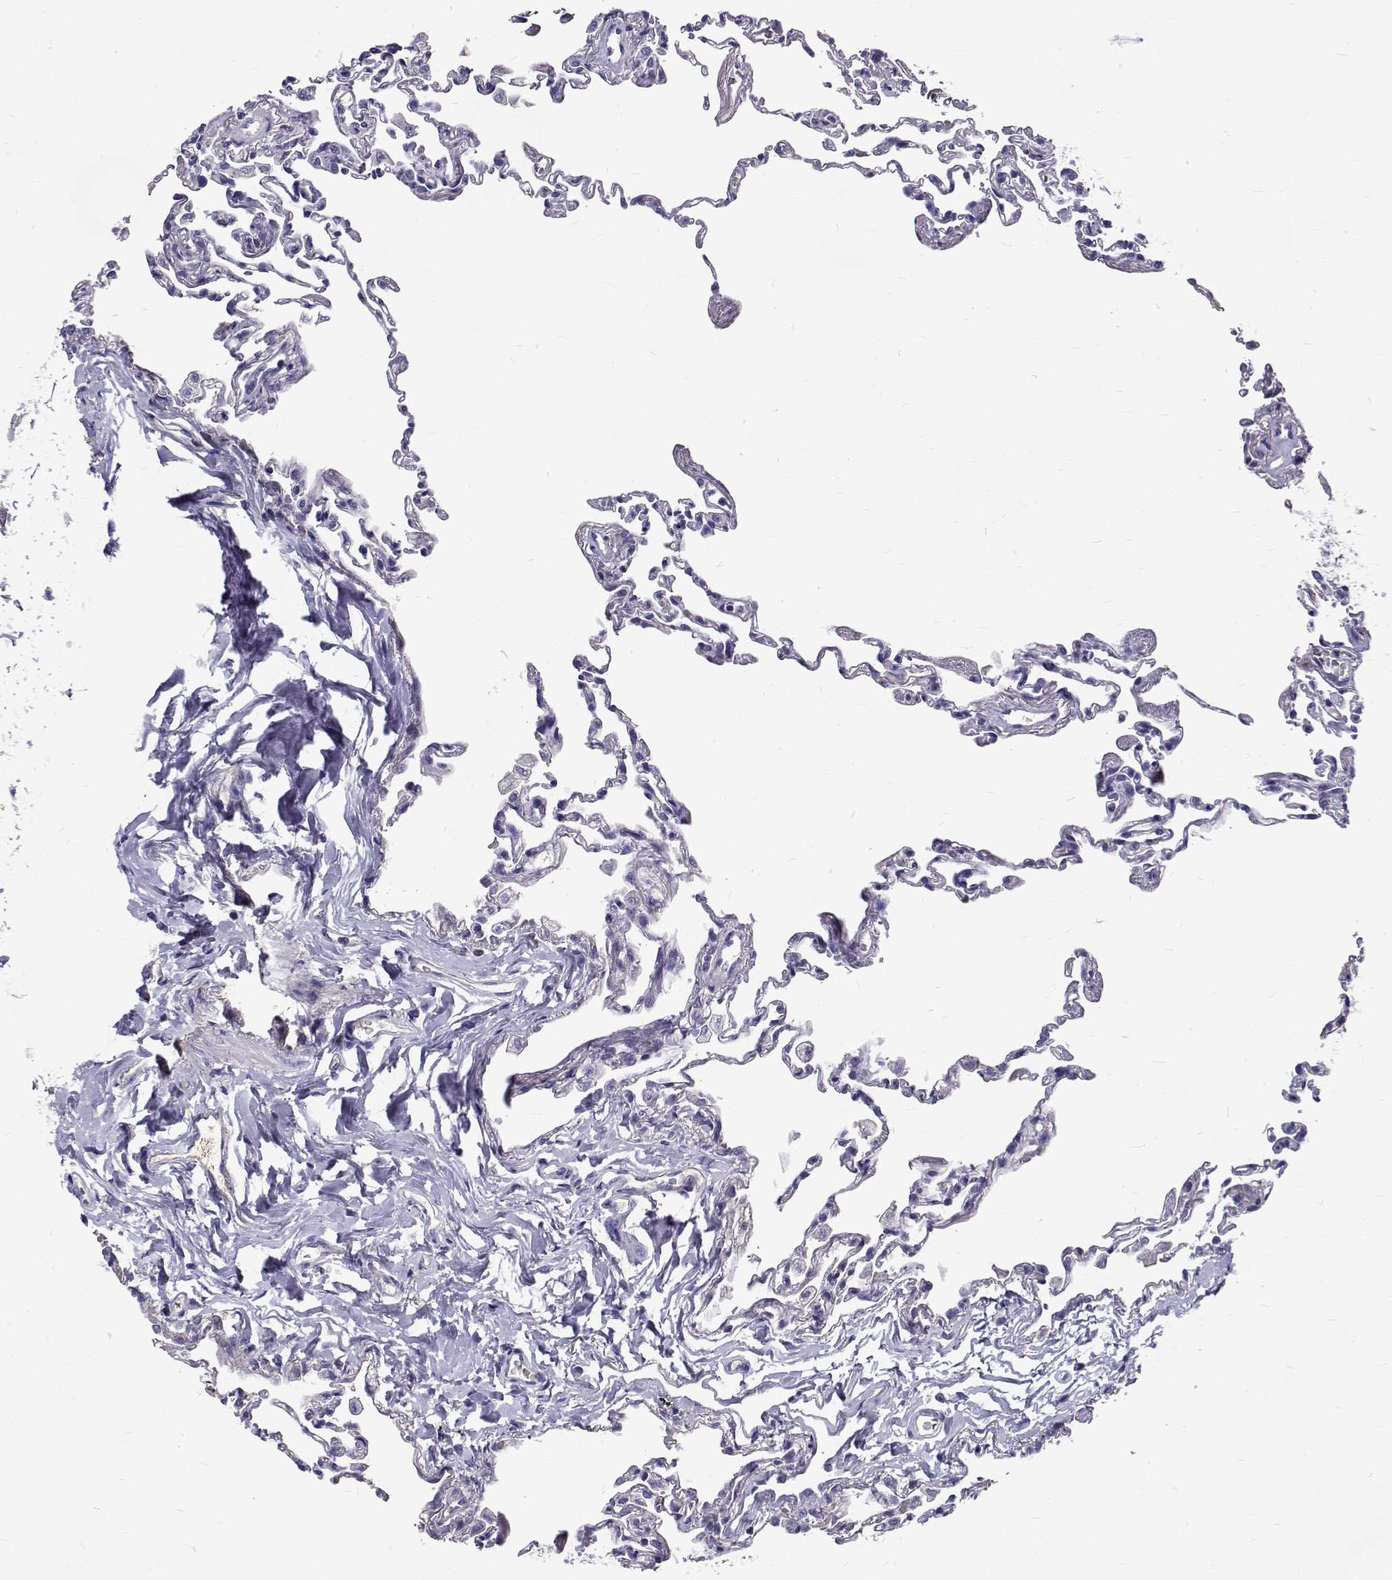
{"staining": {"intensity": "negative", "quantity": "none", "location": "none"}, "tissue": "lung", "cell_type": "Alveolar cells", "image_type": "normal", "snomed": [{"axis": "morphology", "description": "Normal tissue, NOS"}, {"axis": "topography", "description": "Lung"}], "caption": "The histopathology image exhibits no significant expression in alveolar cells of lung.", "gene": "IGSF1", "patient": {"sex": "female", "age": 57}}